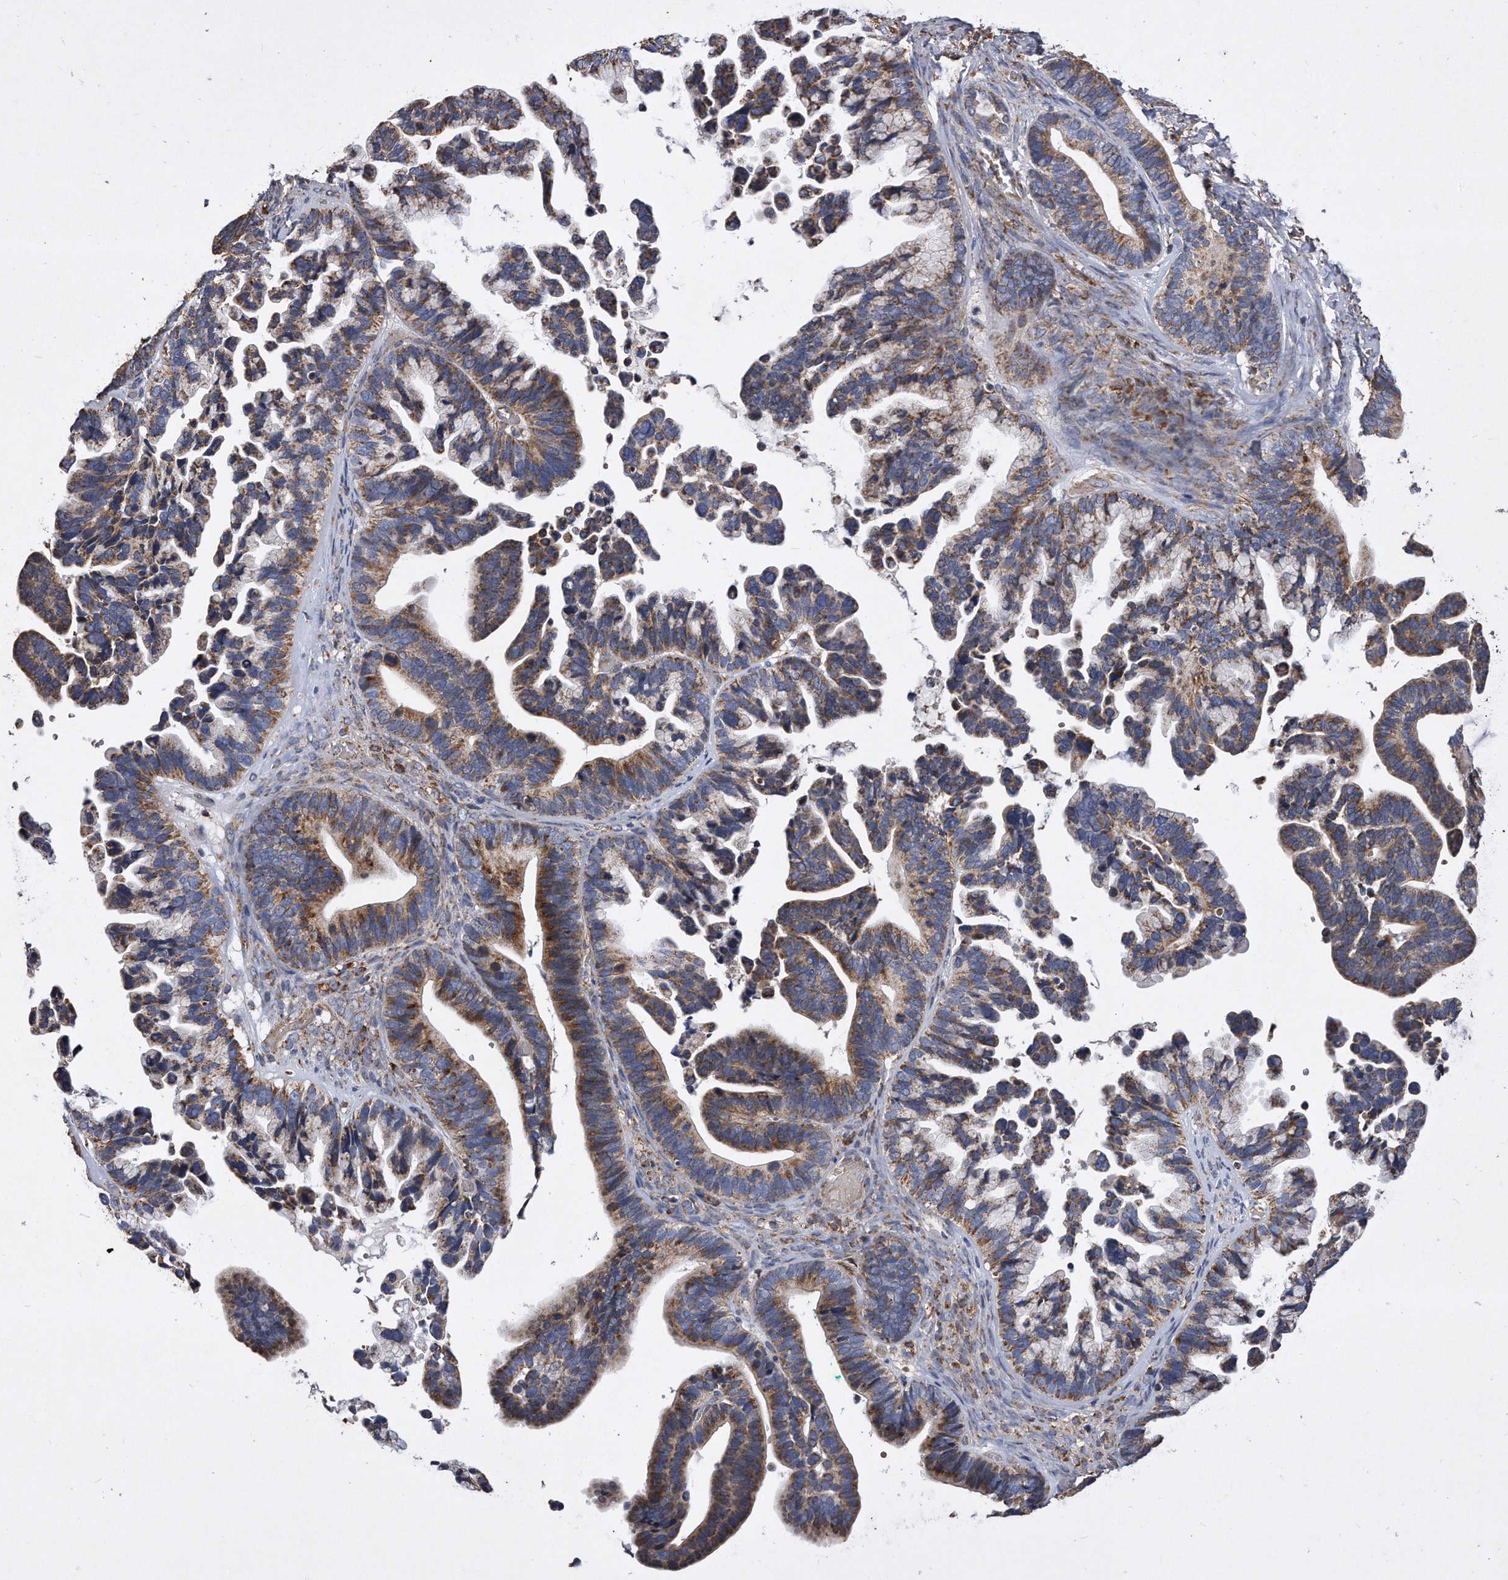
{"staining": {"intensity": "moderate", "quantity": ">75%", "location": "cytoplasmic/membranous"}, "tissue": "ovarian cancer", "cell_type": "Tumor cells", "image_type": "cancer", "snomed": [{"axis": "morphology", "description": "Cystadenocarcinoma, serous, NOS"}, {"axis": "topography", "description": "Ovary"}], "caption": "Immunohistochemistry (IHC) of human serous cystadenocarcinoma (ovarian) reveals medium levels of moderate cytoplasmic/membranous positivity in approximately >75% of tumor cells. (IHC, brightfield microscopy, high magnification).", "gene": "PPP5C", "patient": {"sex": "female", "age": 56}}